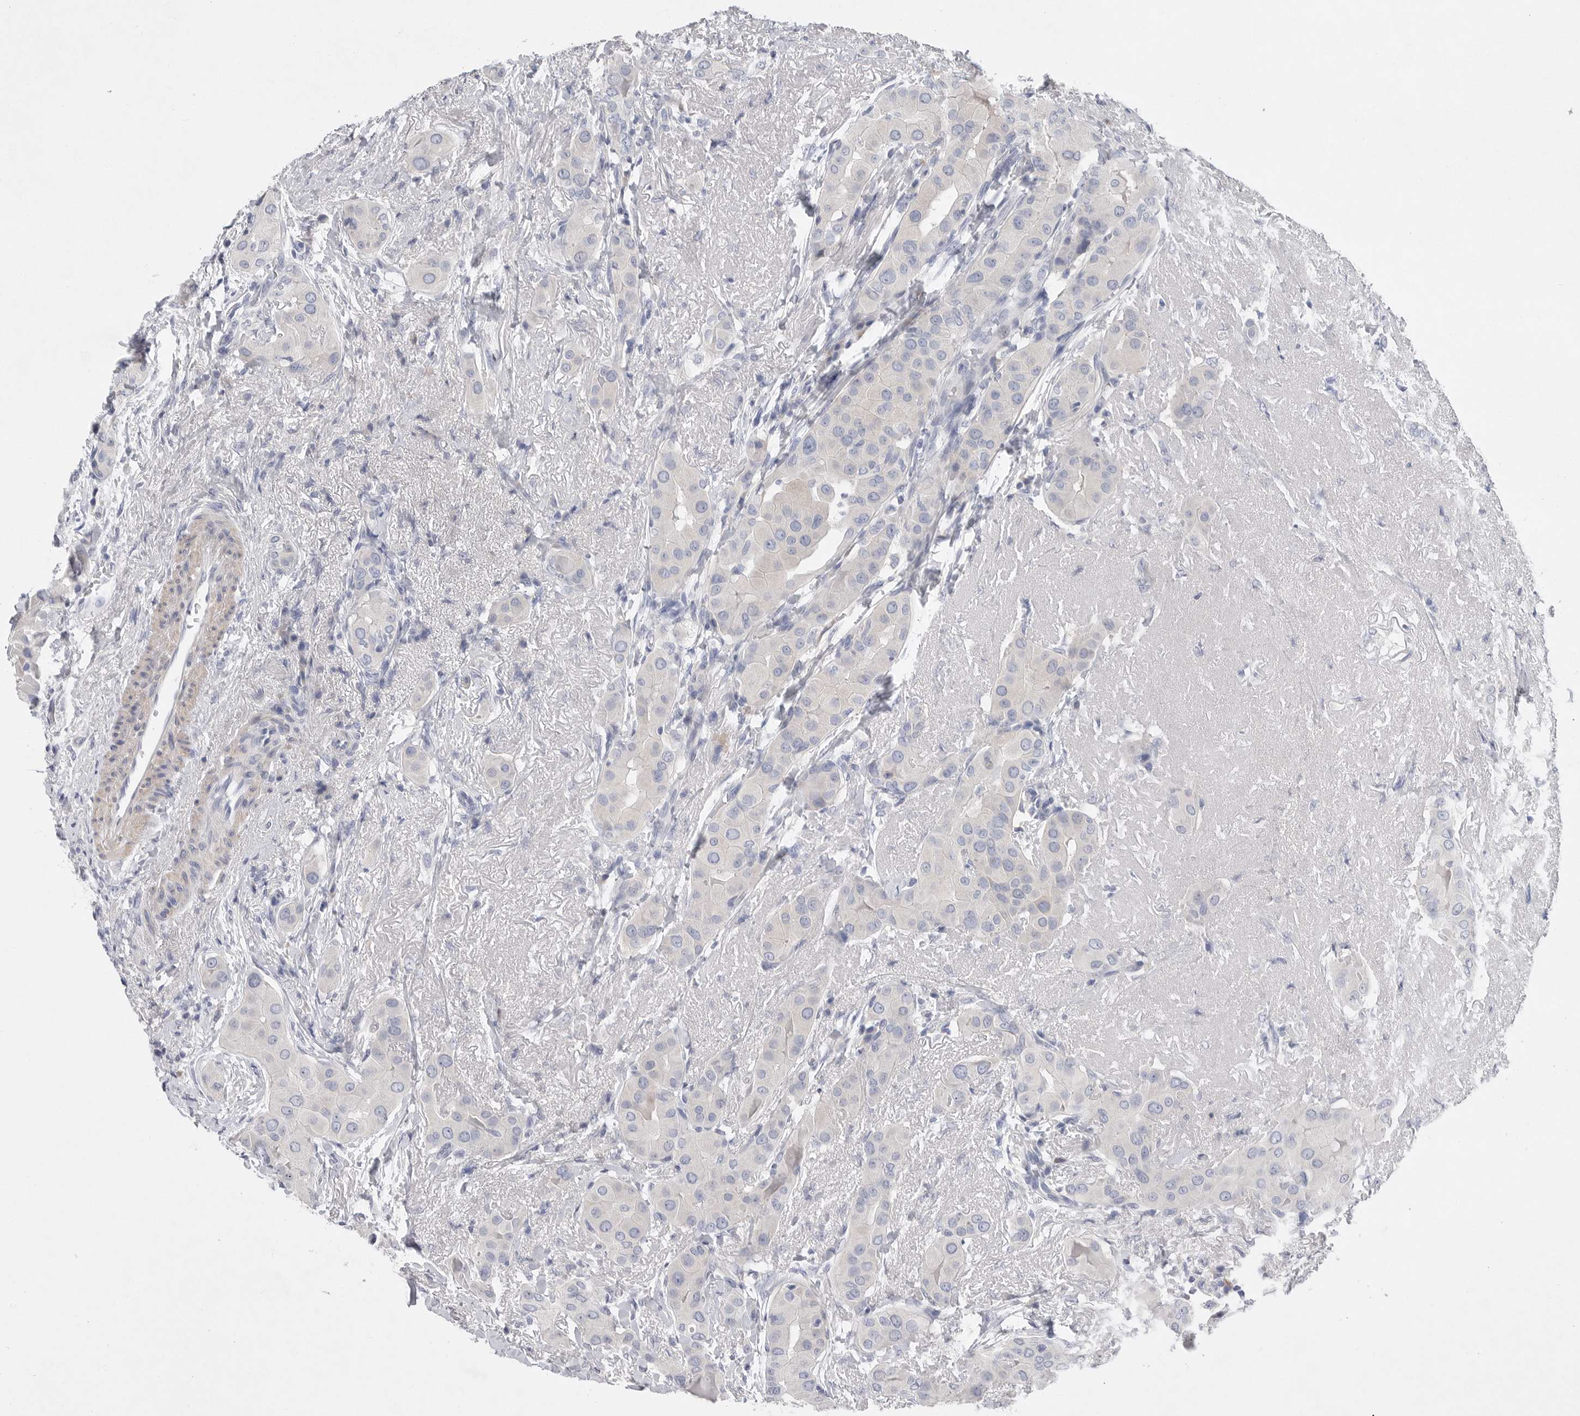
{"staining": {"intensity": "negative", "quantity": "none", "location": "none"}, "tissue": "thyroid cancer", "cell_type": "Tumor cells", "image_type": "cancer", "snomed": [{"axis": "morphology", "description": "Papillary adenocarcinoma, NOS"}, {"axis": "topography", "description": "Thyroid gland"}], "caption": "Human thyroid papillary adenocarcinoma stained for a protein using immunohistochemistry (IHC) exhibits no staining in tumor cells.", "gene": "CAMK2B", "patient": {"sex": "male", "age": 33}}